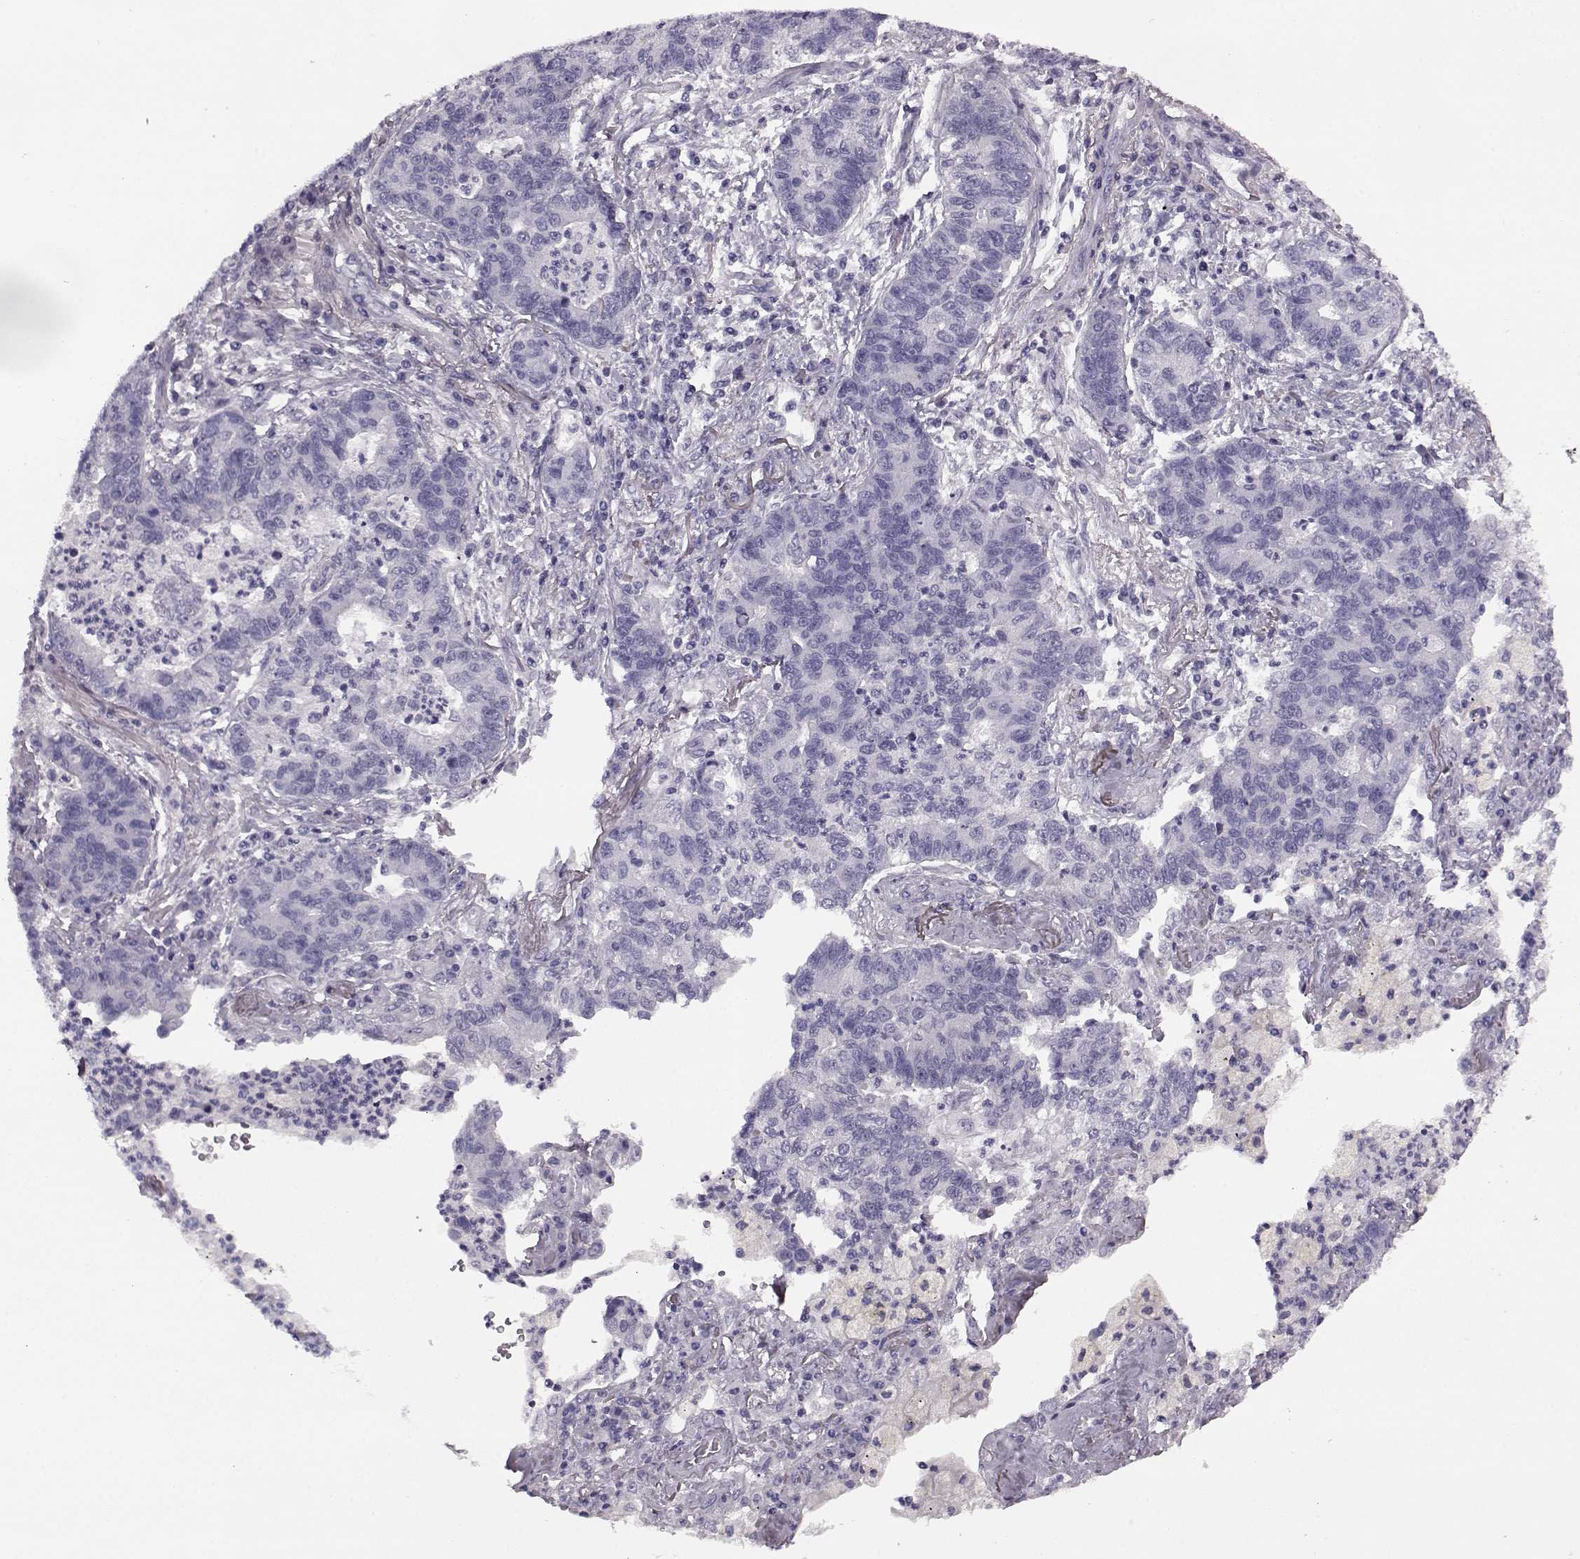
{"staining": {"intensity": "negative", "quantity": "none", "location": "none"}, "tissue": "lung cancer", "cell_type": "Tumor cells", "image_type": "cancer", "snomed": [{"axis": "morphology", "description": "Adenocarcinoma, NOS"}, {"axis": "topography", "description": "Lung"}], "caption": "The photomicrograph reveals no significant staining in tumor cells of lung cancer (adenocarcinoma).", "gene": "ODAD4", "patient": {"sex": "female", "age": 57}}